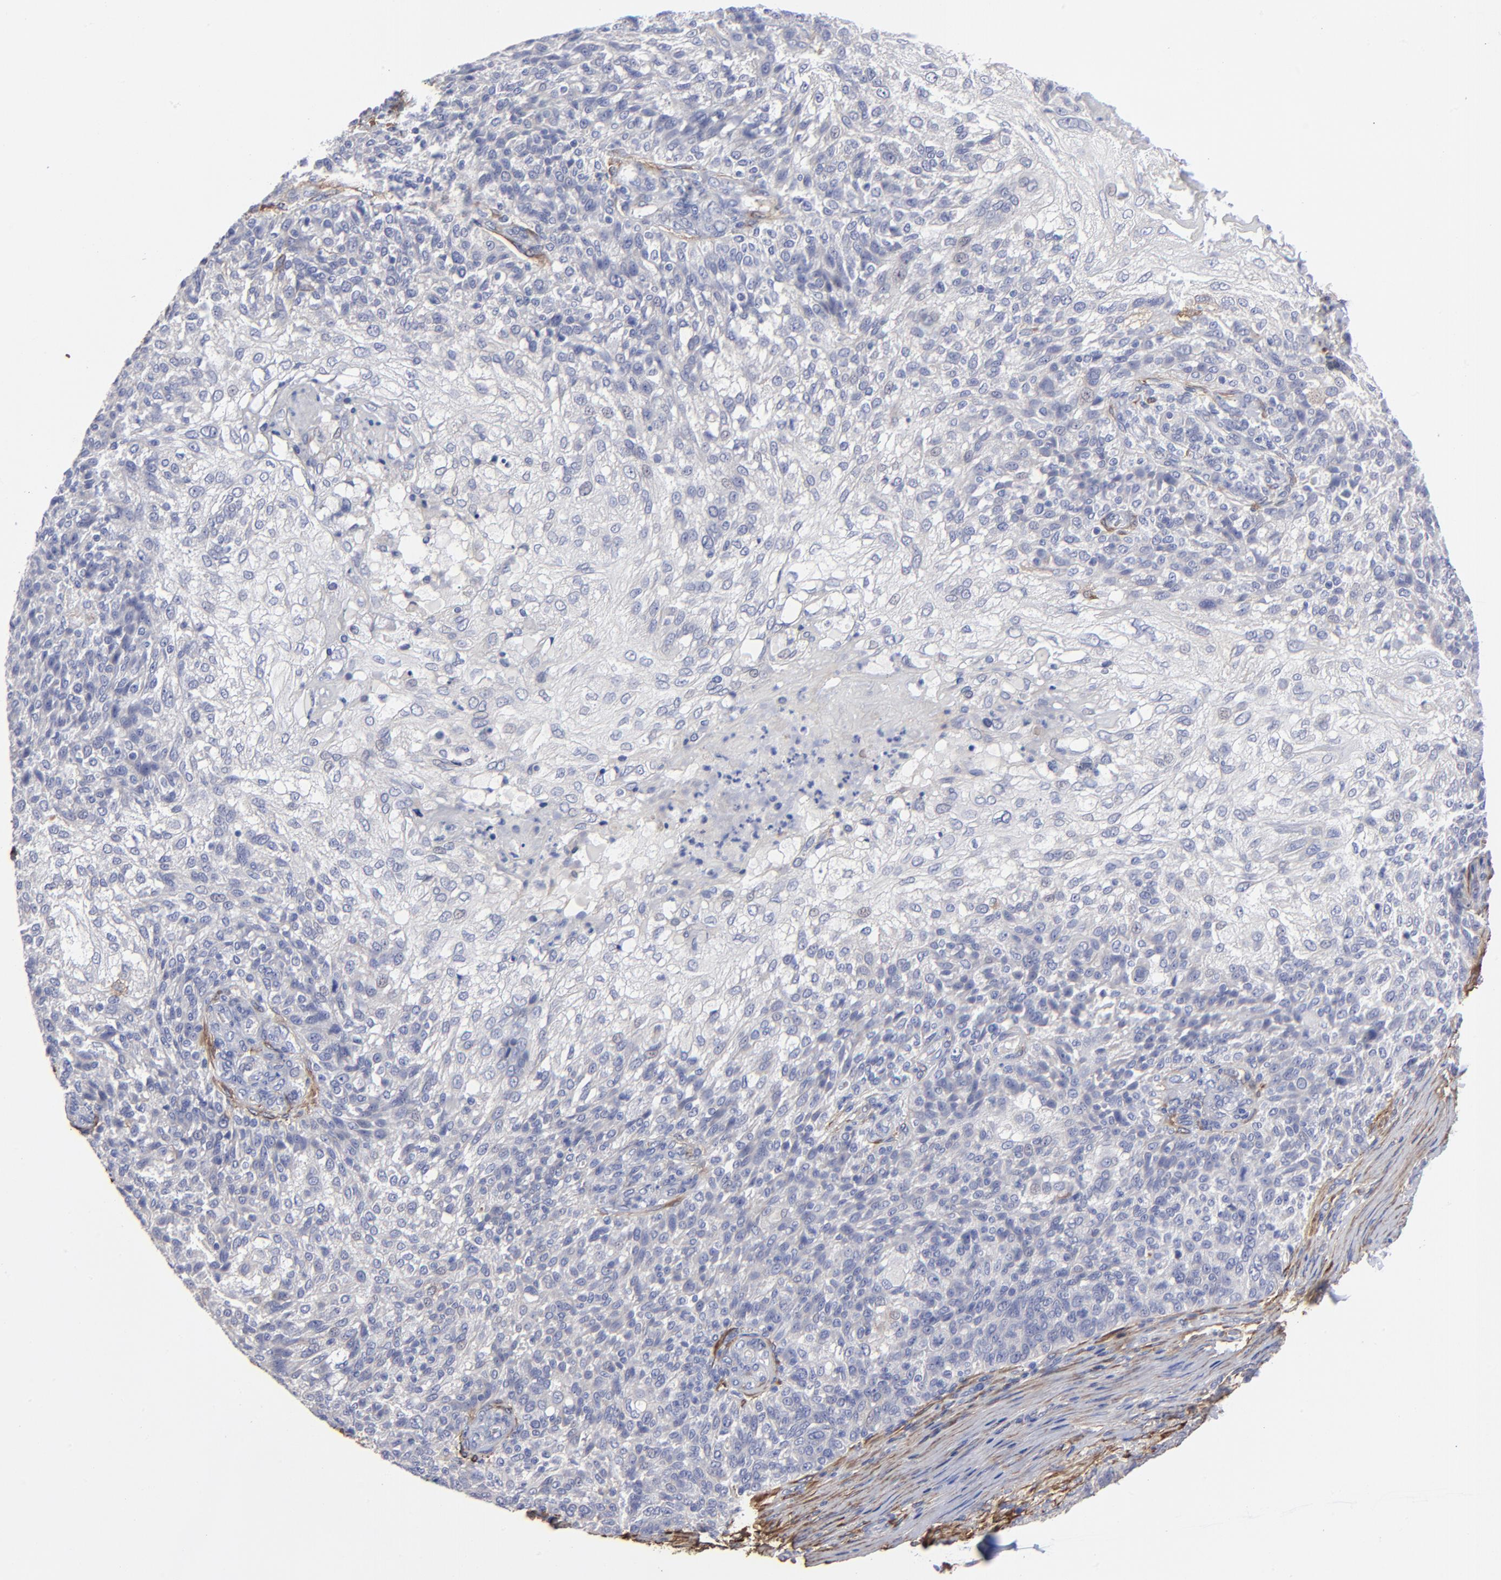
{"staining": {"intensity": "negative", "quantity": "none", "location": "none"}, "tissue": "skin cancer", "cell_type": "Tumor cells", "image_type": "cancer", "snomed": [{"axis": "morphology", "description": "Normal tissue, NOS"}, {"axis": "morphology", "description": "Squamous cell carcinoma, NOS"}, {"axis": "topography", "description": "Skin"}], "caption": "A micrograph of human skin squamous cell carcinoma is negative for staining in tumor cells.", "gene": "CILP", "patient": {"sex": "female", "age": 83}}